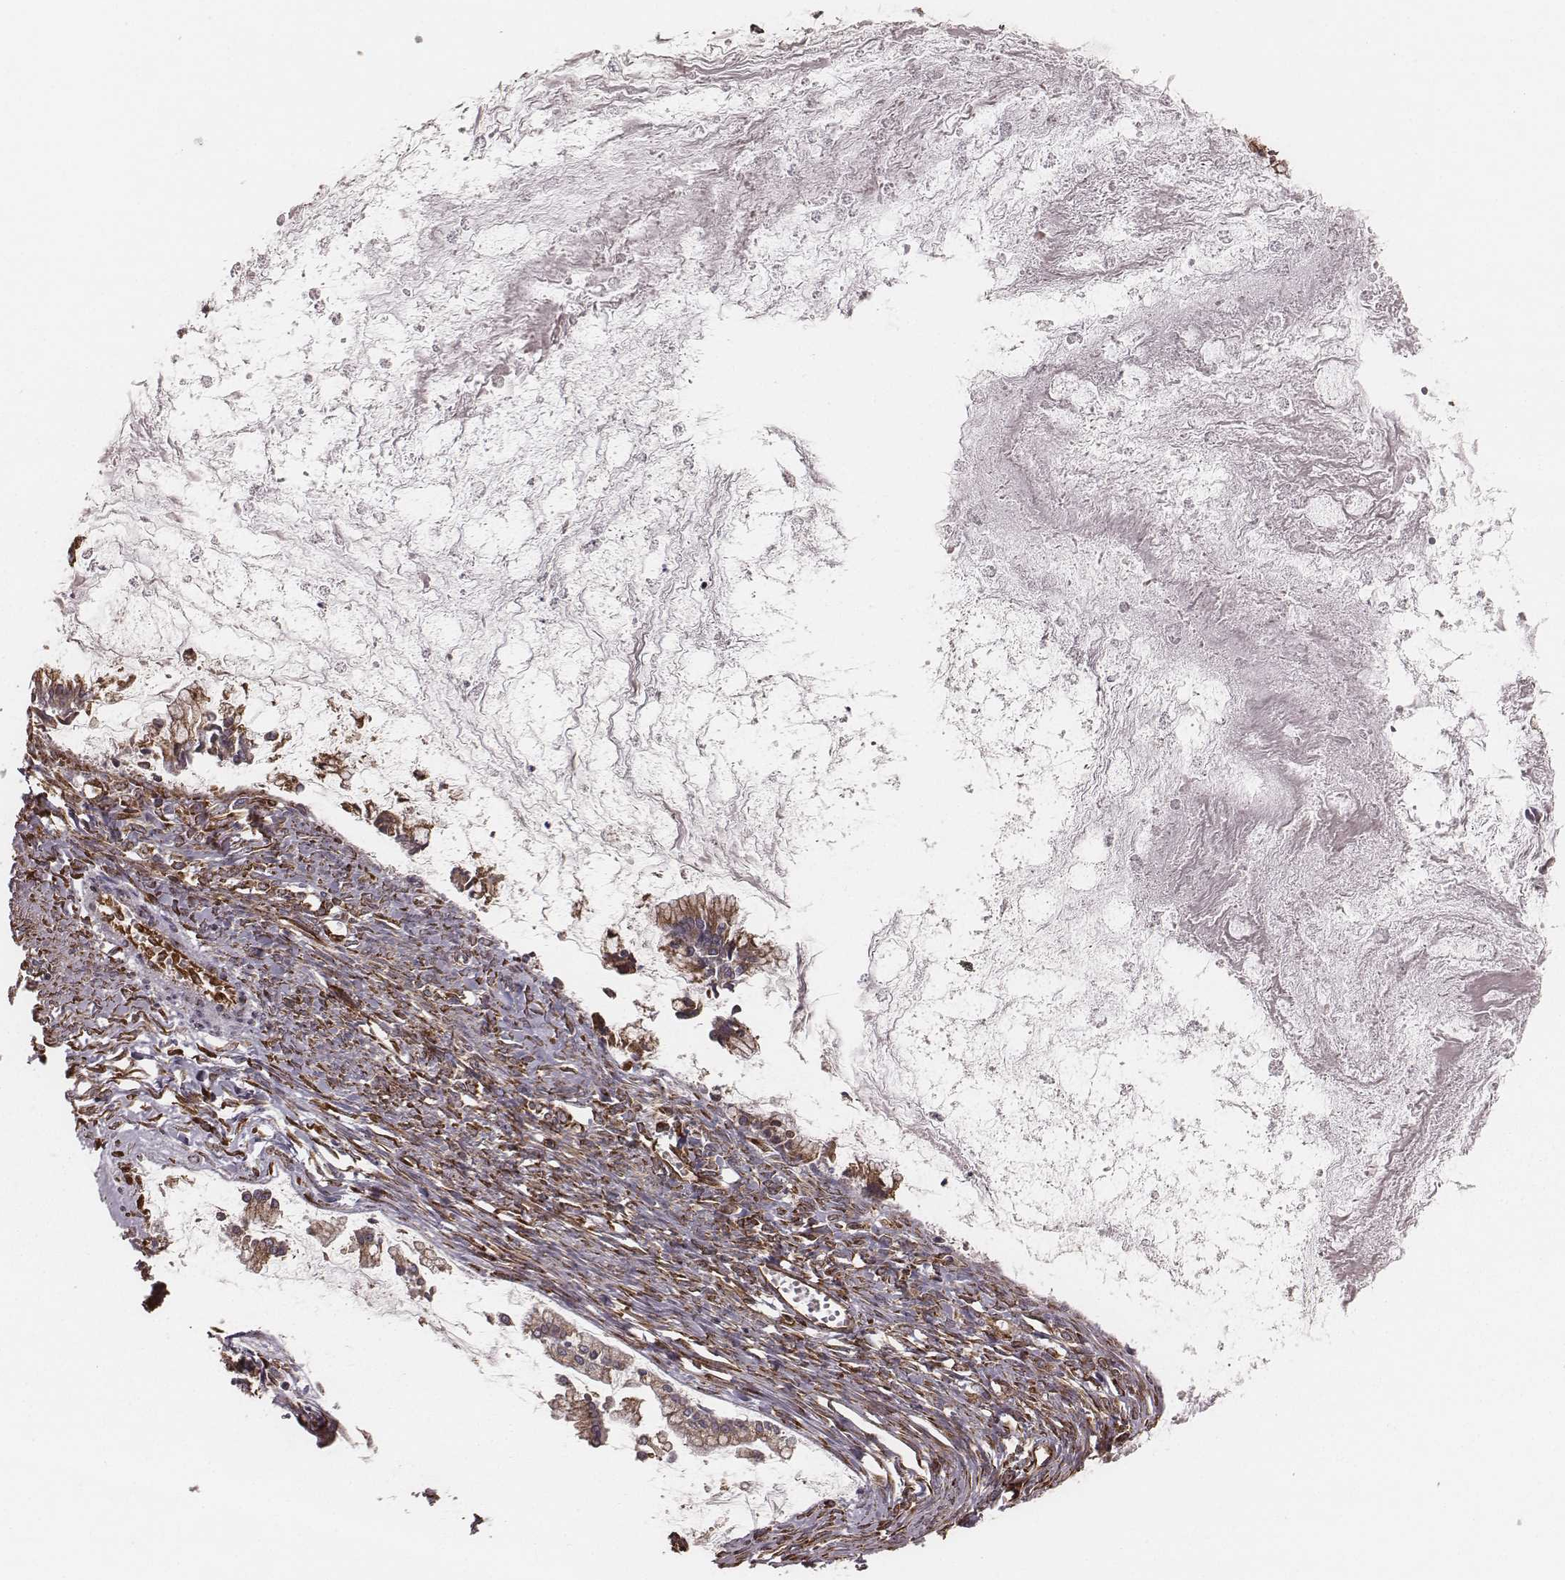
{"staining": {"intensity": "weak", "quantity": ">75%", "location": "cytoplasmic/membranous"}, "tissue": "ovarian cancer", "cell_type": "Tumor cells", "image_type": "cancer", "snomed": [{"axis": "morphology", "description": "Cystadenocarcinoma, mucinous, NOS"}, {"axis": "topography", "description": "Ovary"}], "caption": "Weak cytoplasmic/membranous protein positivity is appreciated in about >75% of tumor cells in ovarian cancer.", "gene": "PALMD", "patient": {"sex": "female", "age": 67}}